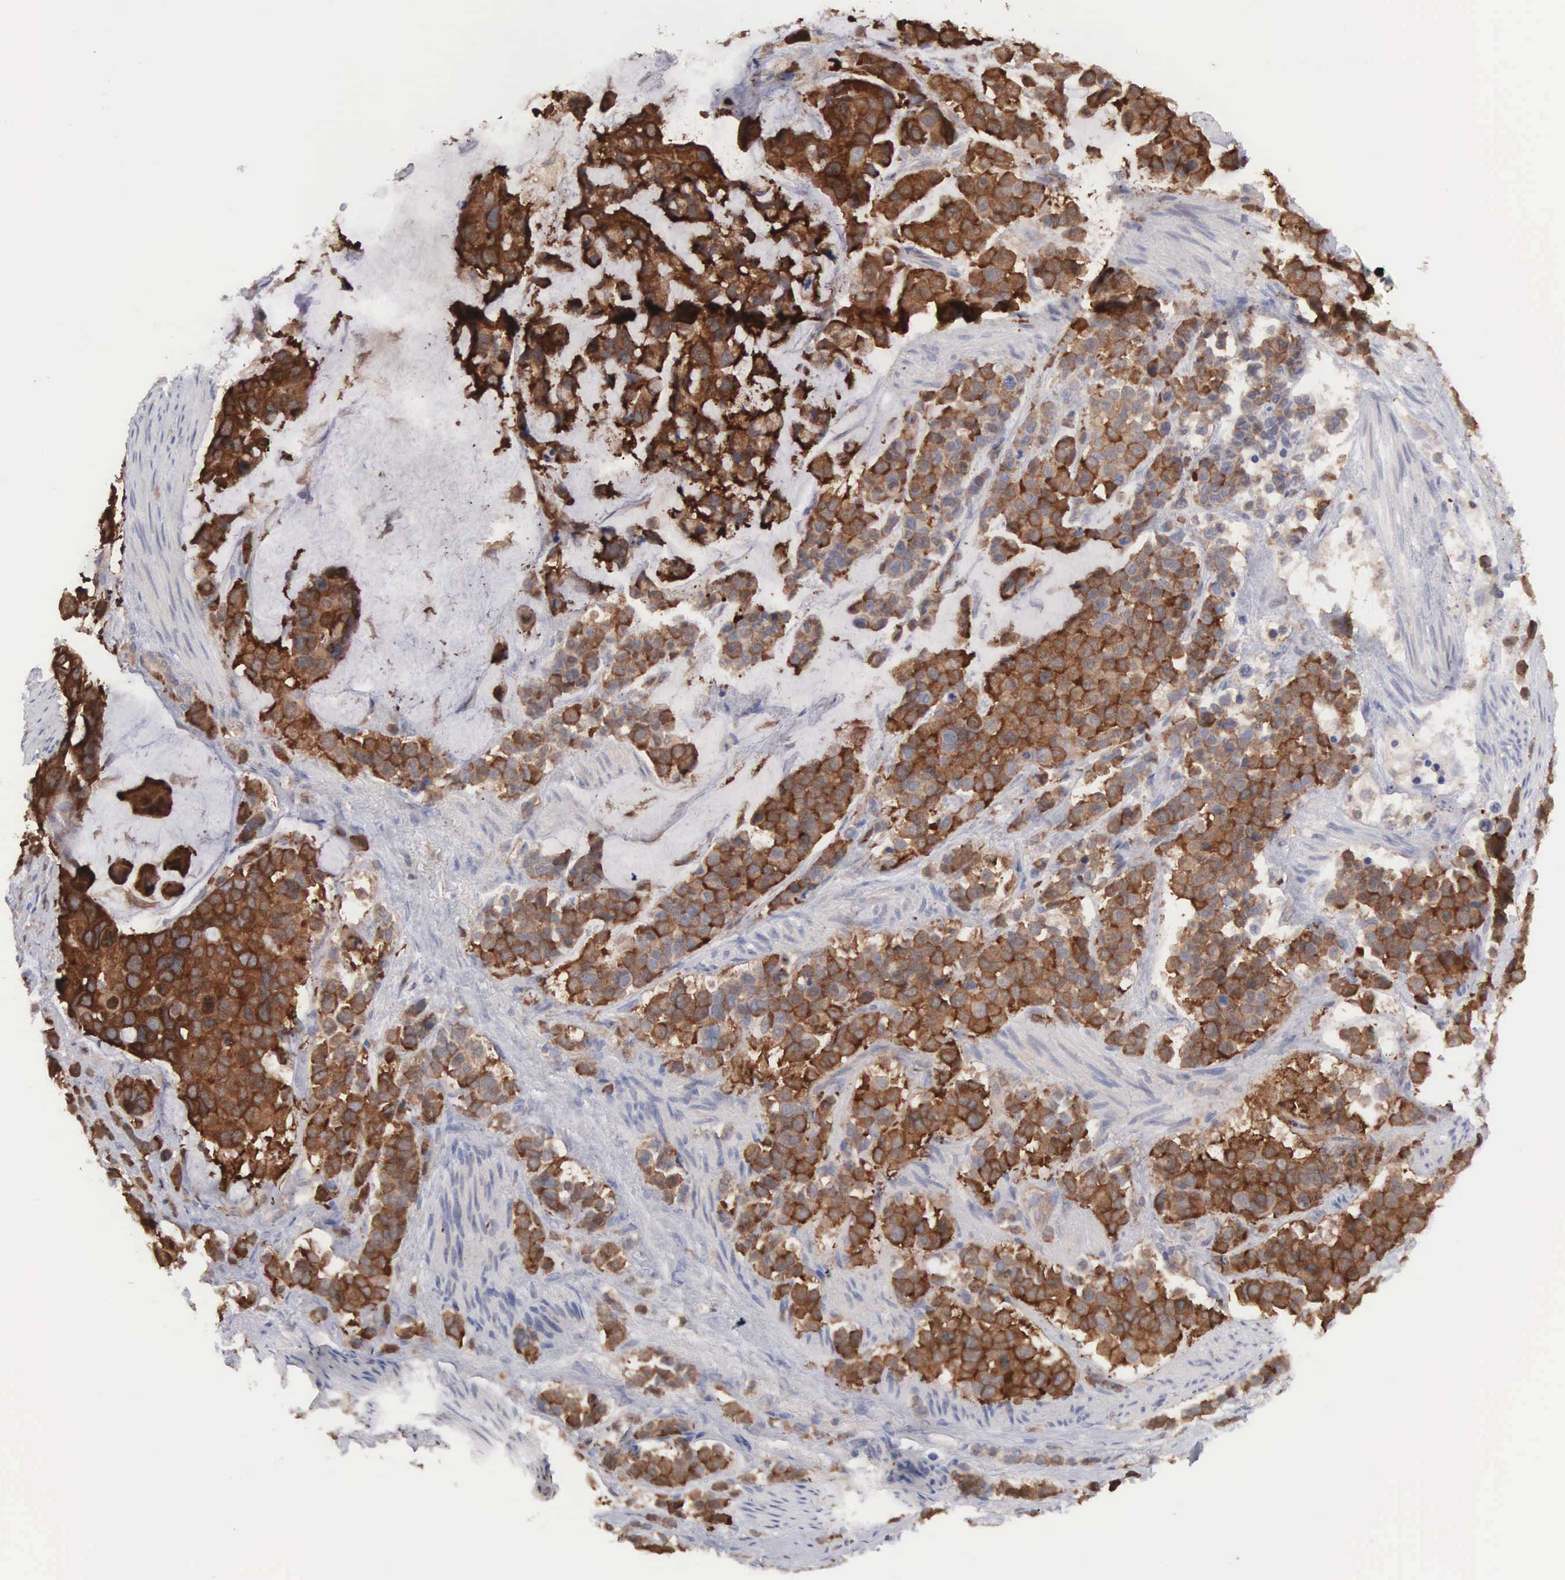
{"staining": {"intensity": "strong", "quantity": ">75%", "location": "cytoplasmic/membranous"}, "tissue": "stomach cancer", "cell_type": "Tumor cells", "image_type": "cancer", "snomed": [{"axis": "morphology", "description": "Adenocarcinoma, NOS"}, {"axis": "topography", "description": "Stomach, upper"}], "caption": "Human adenocarcinoma (stomach) stained with a protein marker displays strong staining in tumor cells.", "gene": "MTHFD1", "patient": {"sex": "male", "age": 71}}